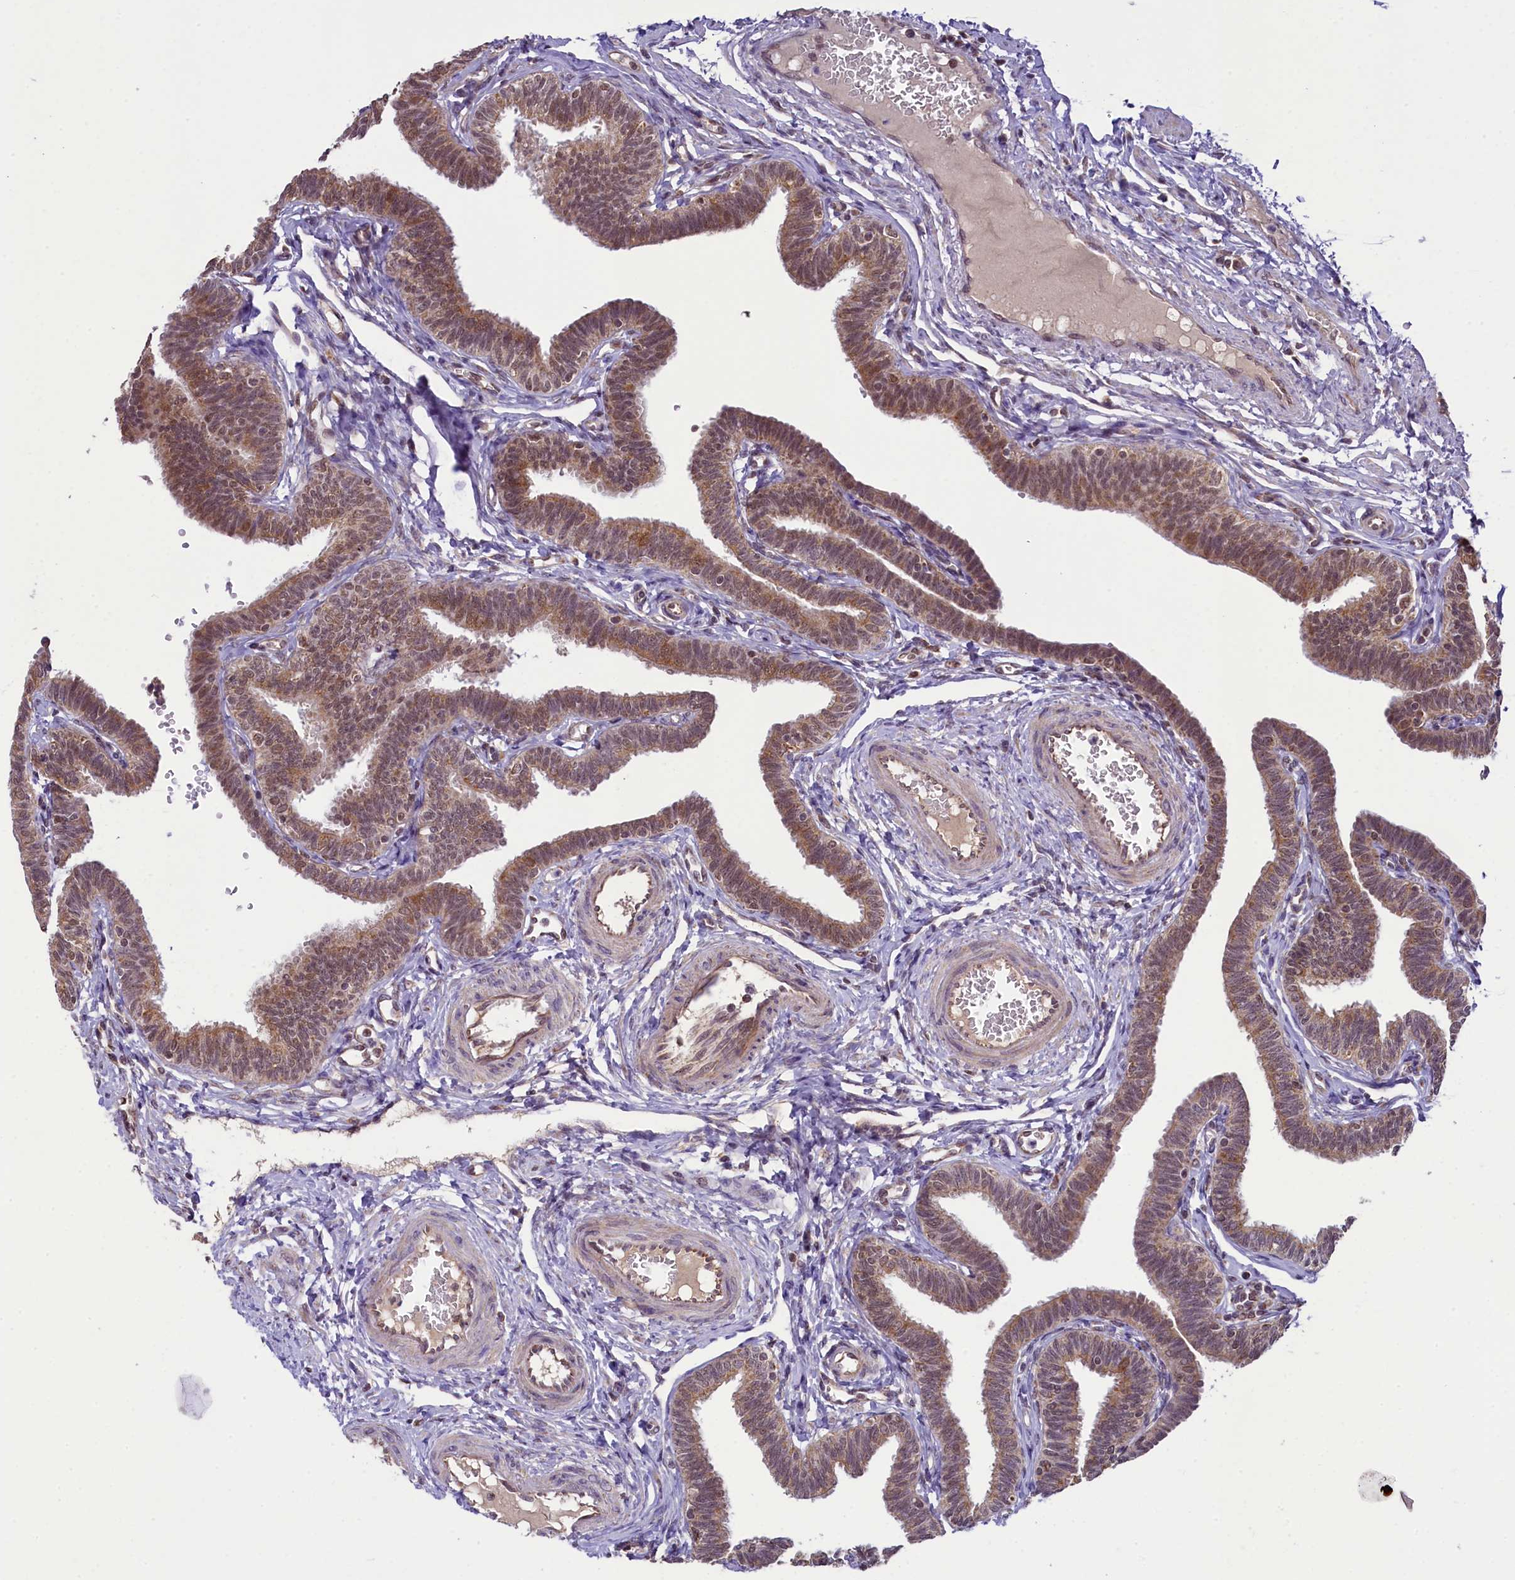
{"staining": {"intensity": "moderate", "quantity": ">75%", "location": "cytoplasmic/membranous,nuclear"}, "tissue": "fallopian tube", "cell_type": "Glandular cells", "image_type": "normal", "snomed": [{"axis": "morphology", "description": "Normal tissue, NOS"}, {"axis": "topography", "description": "Fallopian tube"}, {"axis": "topography", "description": "Ovary"}], "caption": "Immunohistochemical staining of normal human fallopian tube displays >75% levels of moderate cytoplasmic/membranous,nuclear protein expression in approximately >75% of glandular cells. Nuclei are stained in blue.", "gene": "PAF1", "patient": {"sex": "female", "age": 23}}